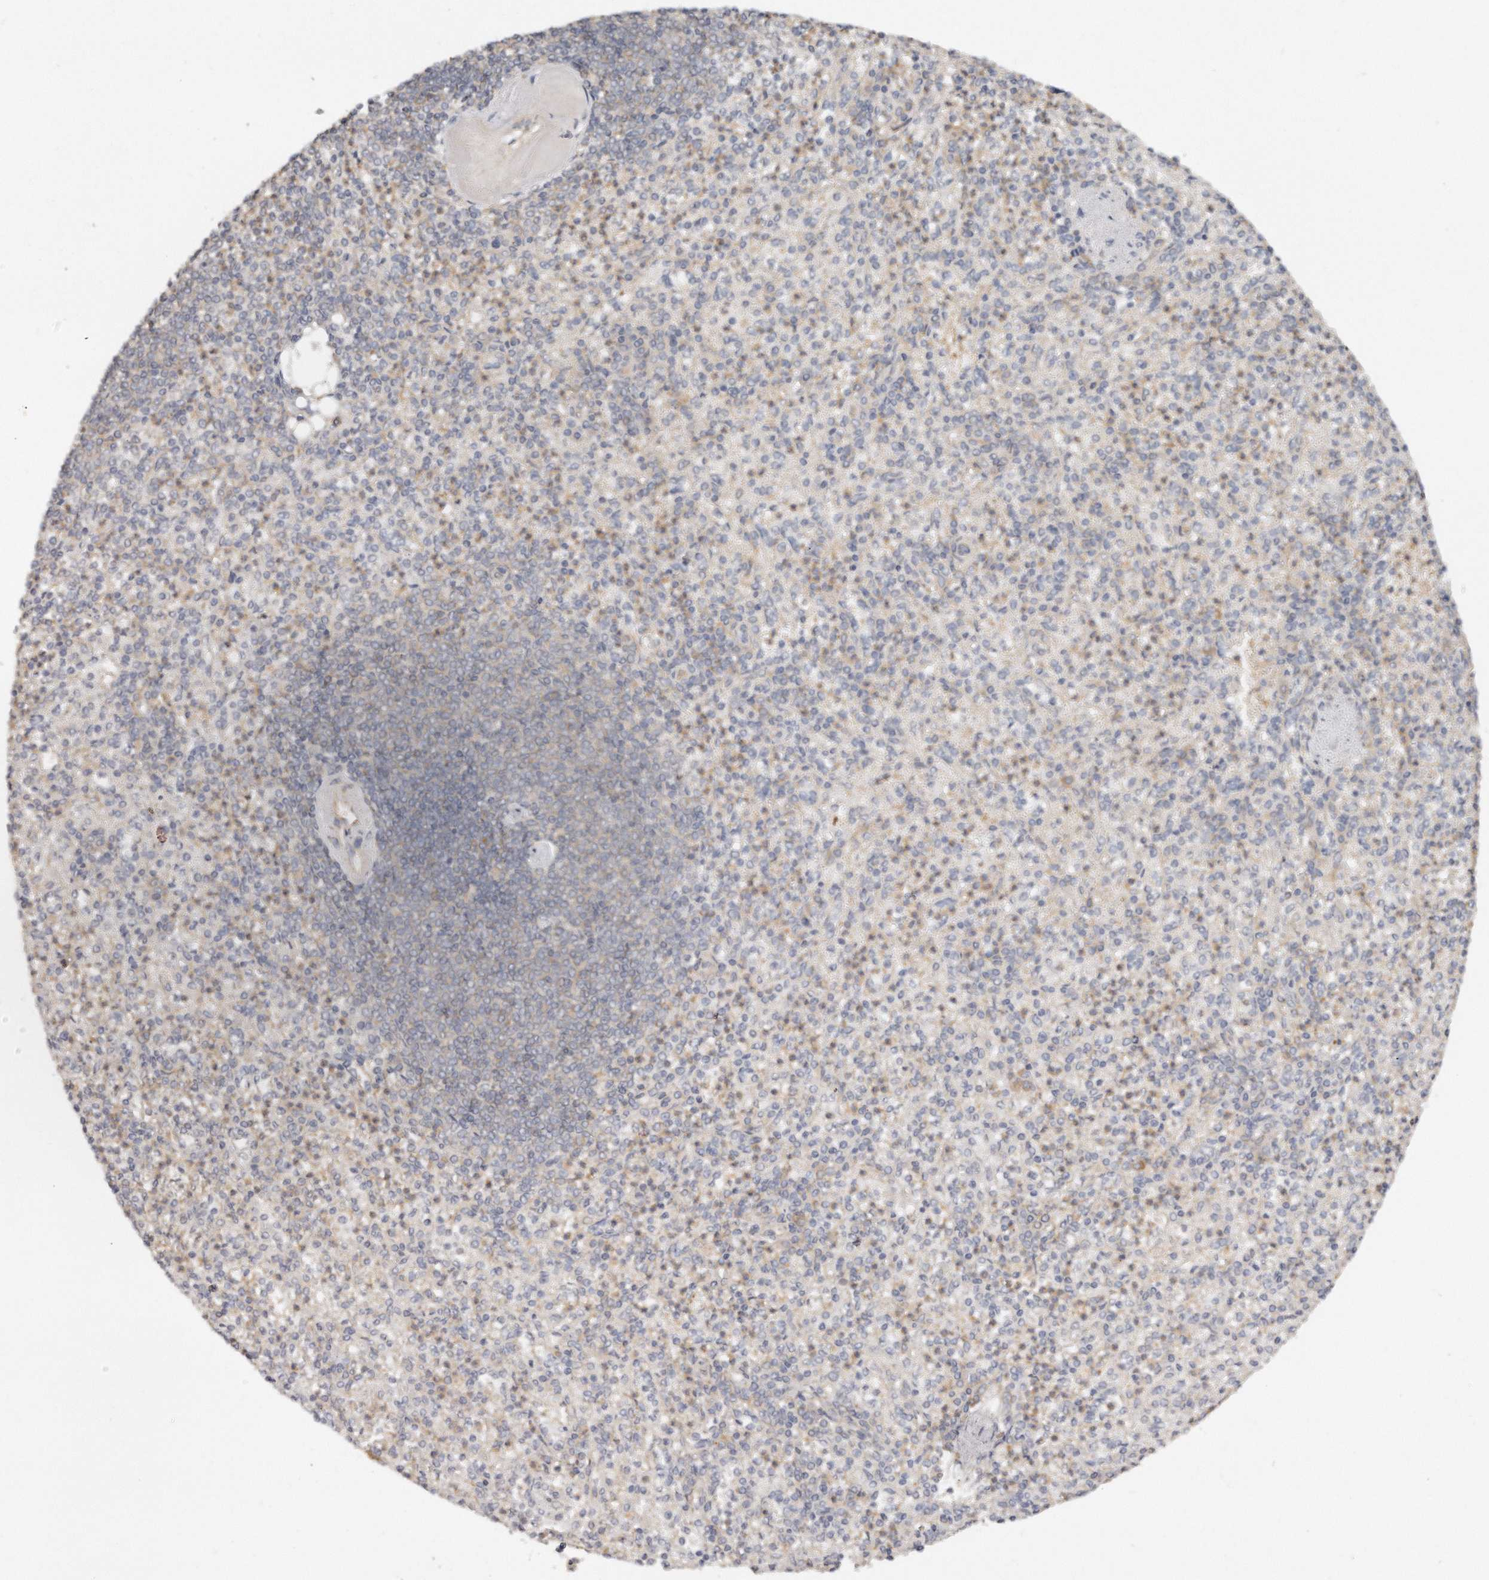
{"staining": {"intensity": "moderate", "quantity": "<25%", "location": "cytoplasmic/membranous"}, "tissue": "spleen", "cell_type": "Cells in red pulp", "image_type": "normal", "snomed": [{"axis": "morphology", "description": "Normal tissue, NOS"}, {"axis": "topography", "description": "Spleen"}], "caption": "Immunohistochemistry (IHC) (DAB (3,3'-diaminobenzidine)) staining of unremarkable spleen shows moderate cytoplasmic/membranous protein expression in about <25% of cells in red pulp. (DAB (3,3'-diaminobenzidine) = brown stain, brightfield microscopy at high magnification).", "gene": "TTLL4", "patient": {"sex": "female", "age": 74}}